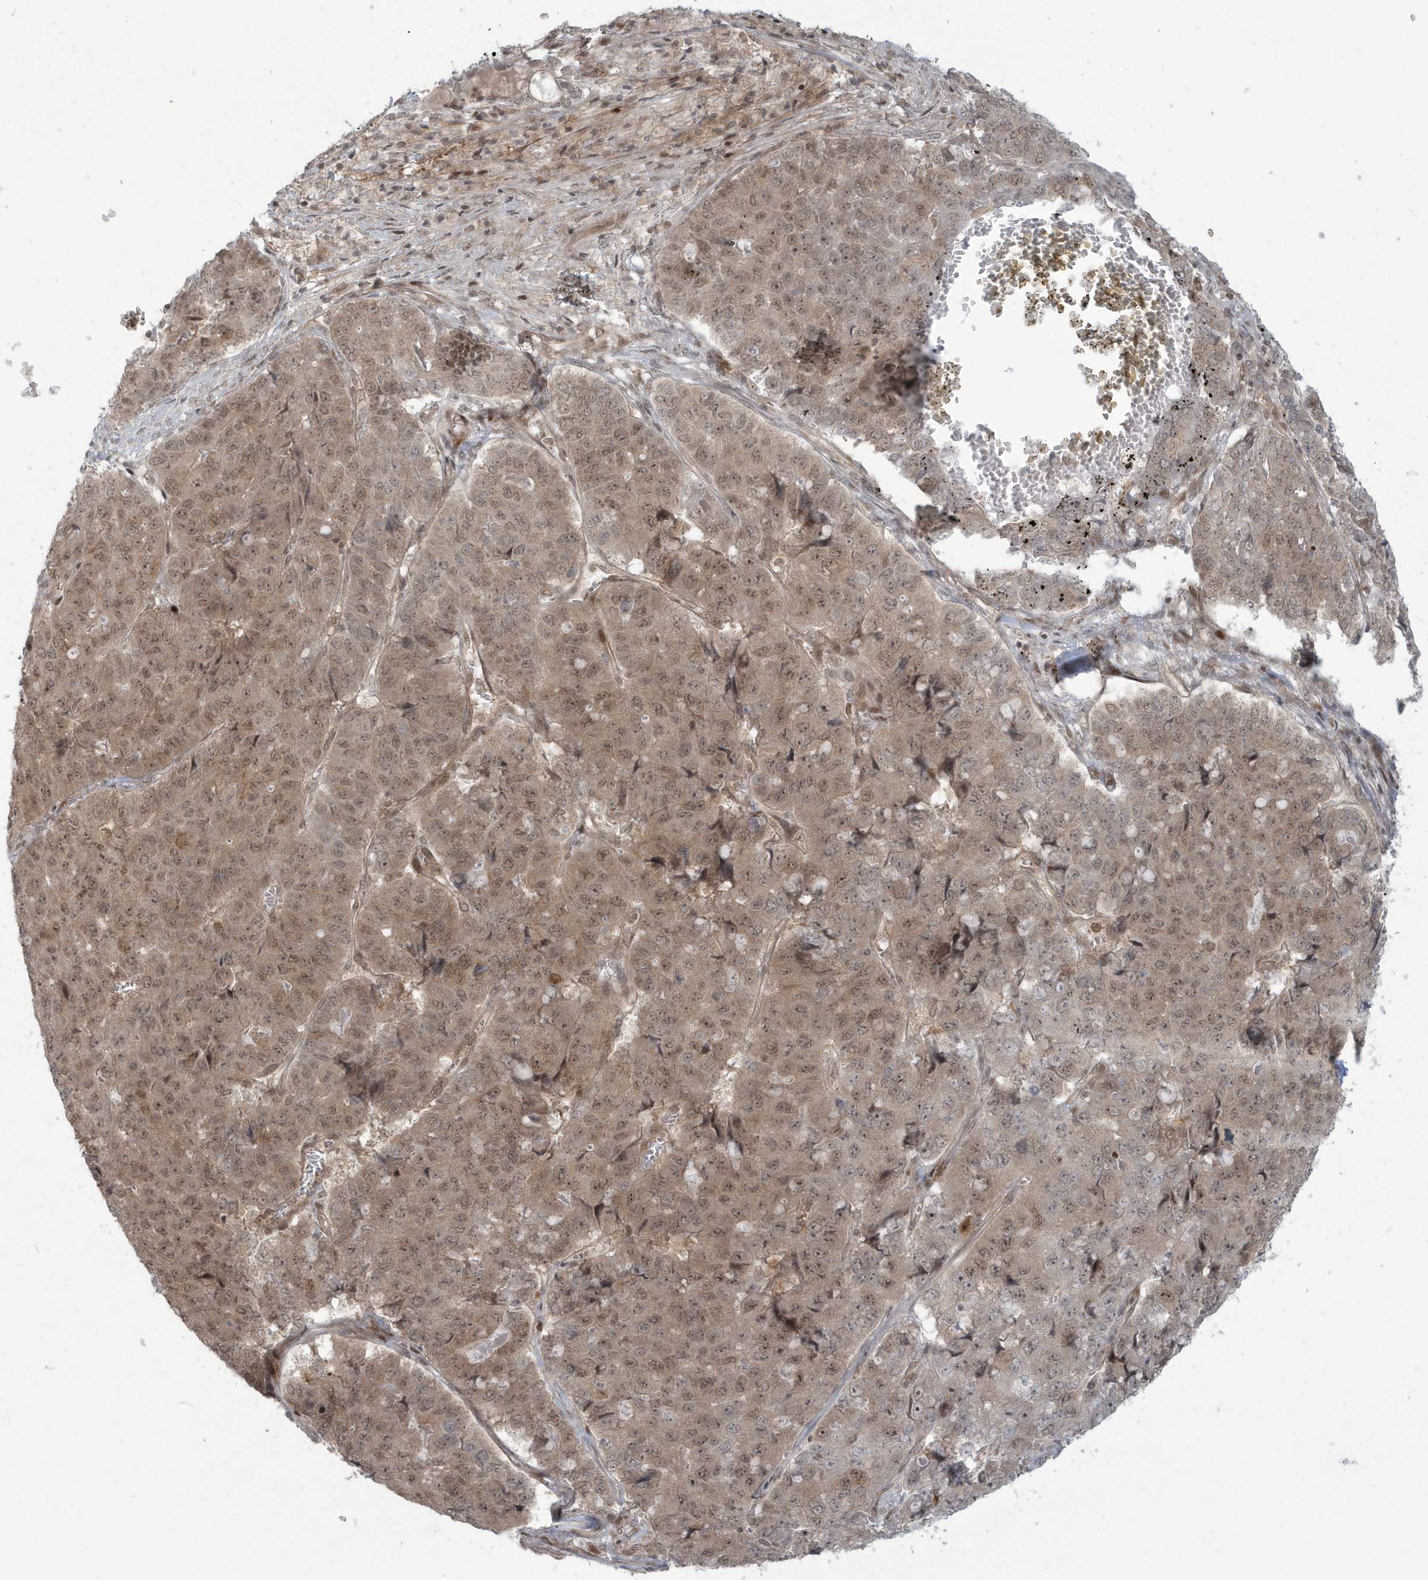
{"staining": {"intensity": "moderate", "quantity": ">75%", "location": "cytoplasmic/membranous,nuclear"}, "tissue": "pancreatic cancer", "cell_type": "Tumor cells", "image_type": "cancer", "snomed": [{"axis": "morphology", "description": "Adenocarcinoma, NOS"}, {"axis": "topography", "description": "Pancreas"}], "caption": "High-magnification brightfield microscopy of pancreatic adenocarcinoma stained with DAB (brown) and counterstained with hematoxylin (blue). tumor cells exhibit moderate cytoplasmic/membranous and nuclear positivity is appreciated in about>75% of cells.", "gene": "C1orf52", "patient": {"sex": "male", "age": 50}}